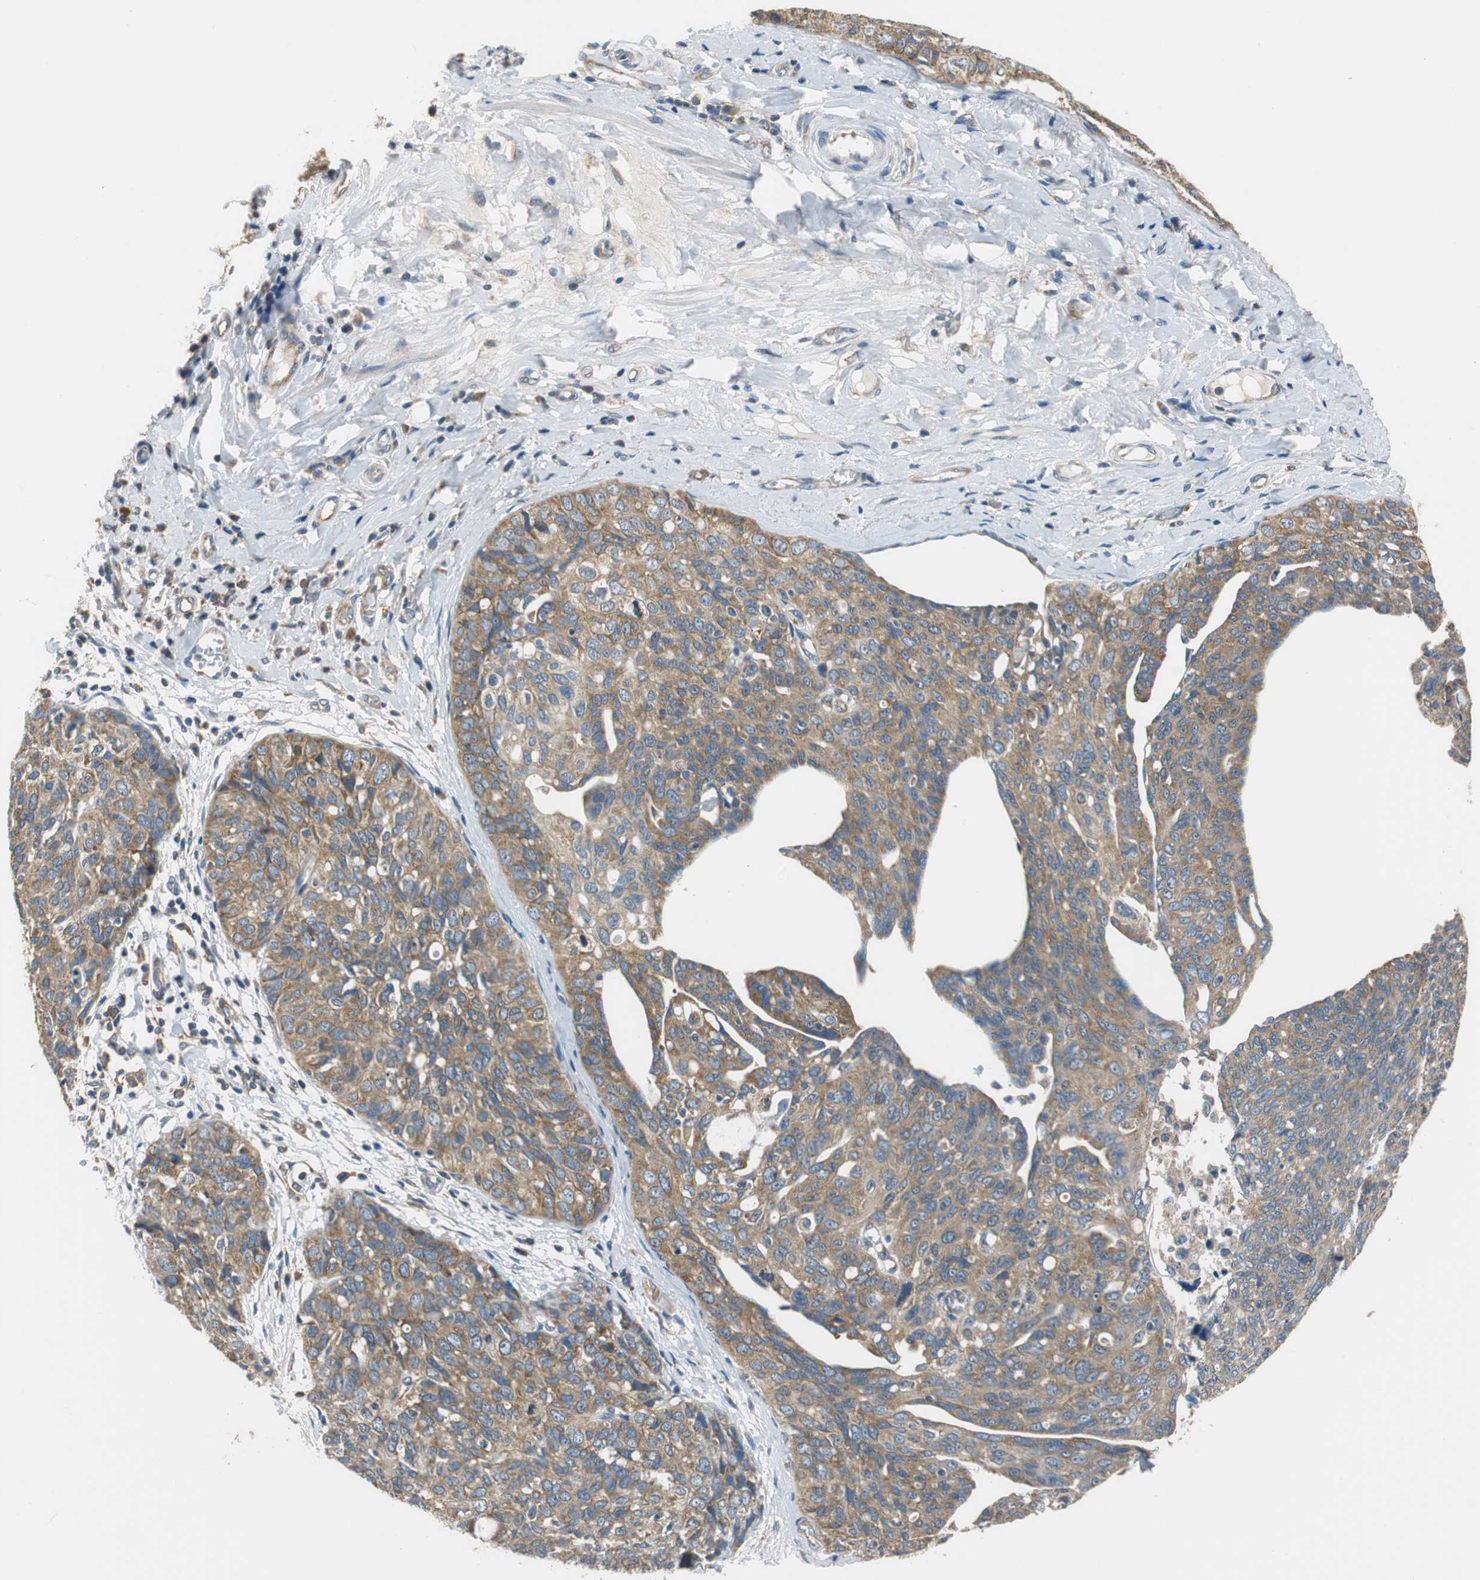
{"staining": {"intensity": "moderate", "quantity": ">75%", "location": "cytoplasmic/membranous"}, "tissue": "ovarian cancer", "cell_type": "Tumor cells", "image_type": "cancer", "snomed": [{"axis": "morphology", "description": "Carcinoma, endometroid"}, {"axis": "topography", "description": "Ovary"}], "caption": "Ovarian endometroid carcinoma stained with a protein marker exhibits moderate staining in tumor cells.", "gene": "CNOT3", "patient": {"sex": "female", "age": 60}}